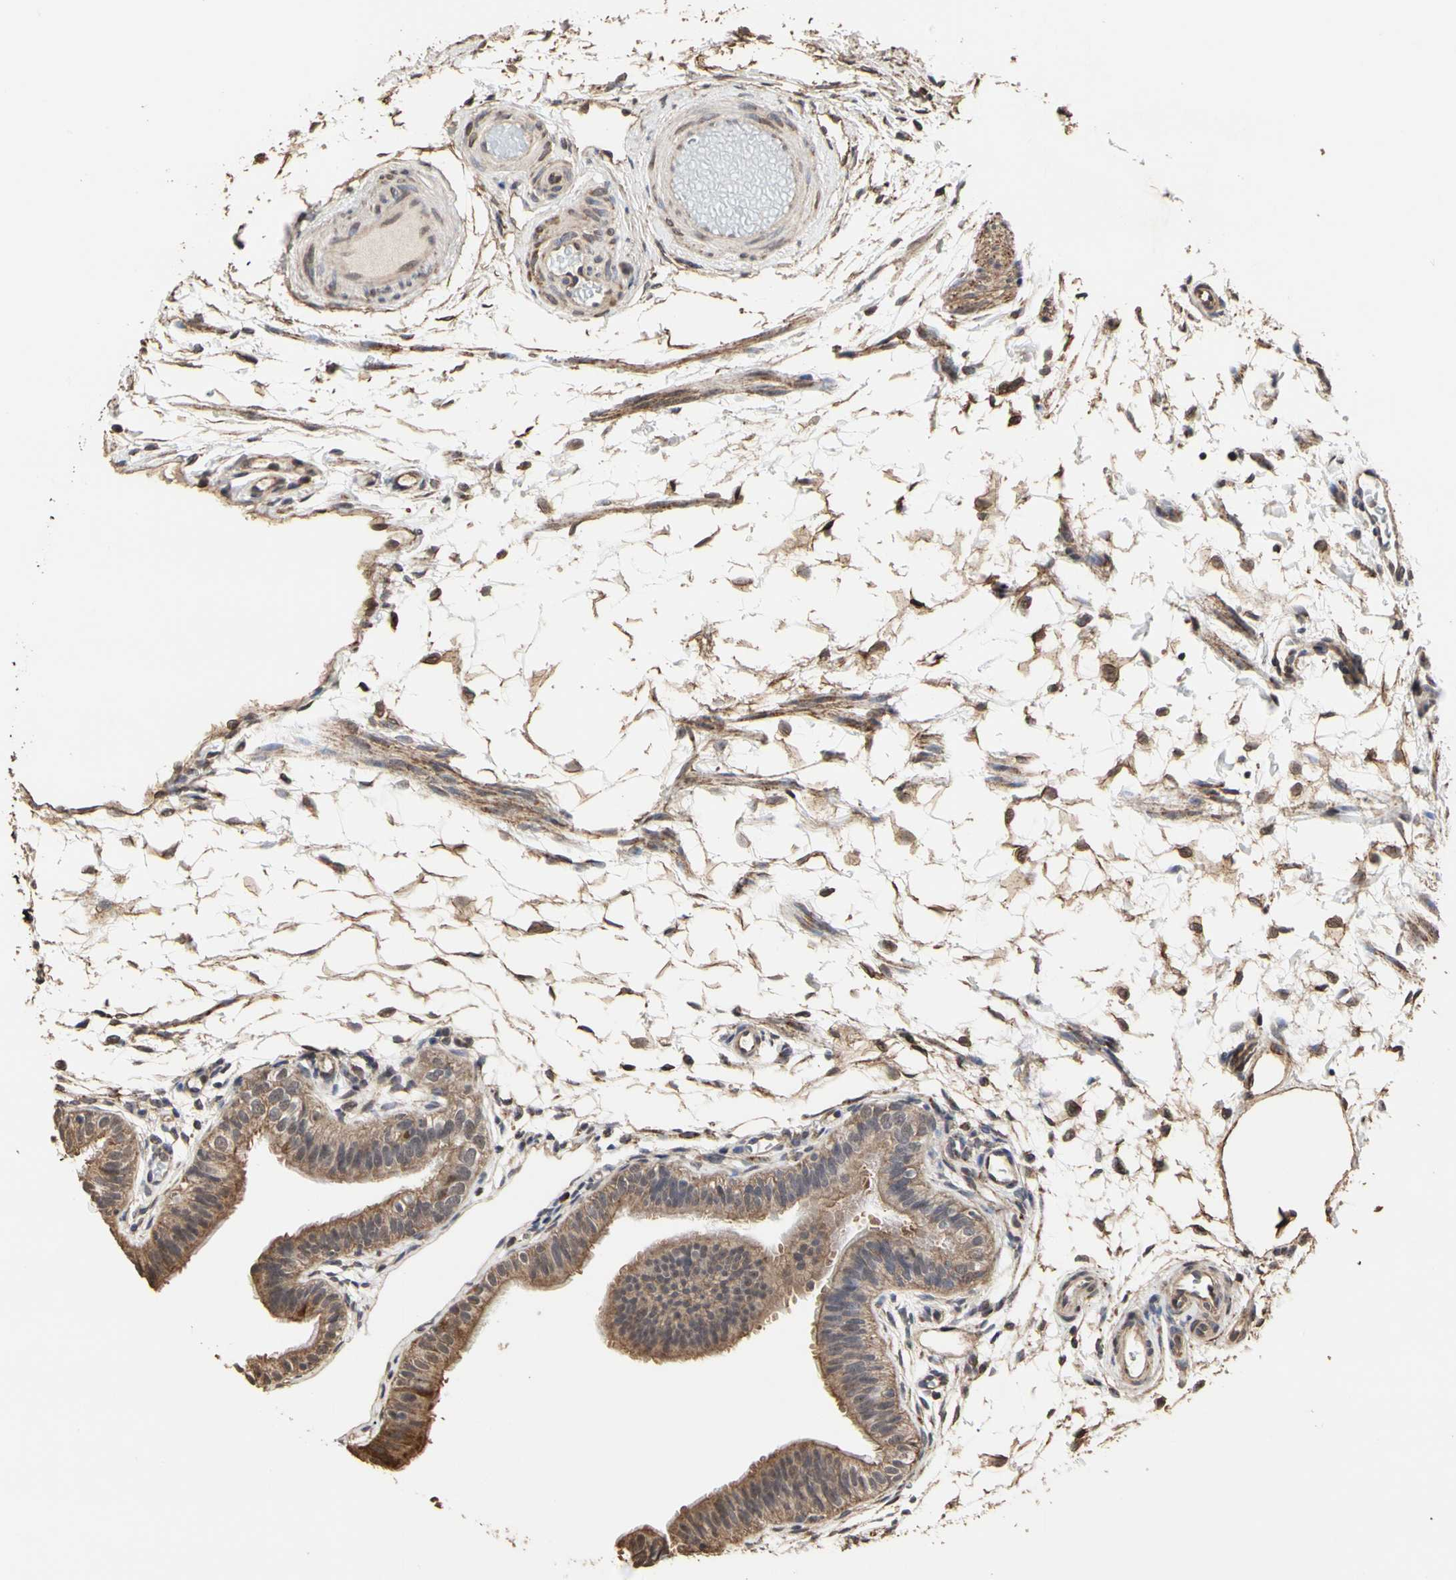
{"staining": {"intensity": "moderate", "quantity": ">75%", "location": "cytoplasmic/membranous"}, "tissue": "fallopian tube", "cell_type": "Glandular cells", "image_type": "normal", "snomed": [{"axis": "morphology", "description": "Normal tissue, NOS"}, {"axis": "morphology", "description": "Dermoid, NOS"}, {"axis": "topography", "description": "Fallopian tube"}], "caption": "An image showing moderate cytoplasmic/membranous positivity in approximately >75% of glandular cells in normal fallopian tube, as visualized by brown immunohistochemical staining.", "gene": "TAOK1", "patient": {"sex": "female", "age": 33}}